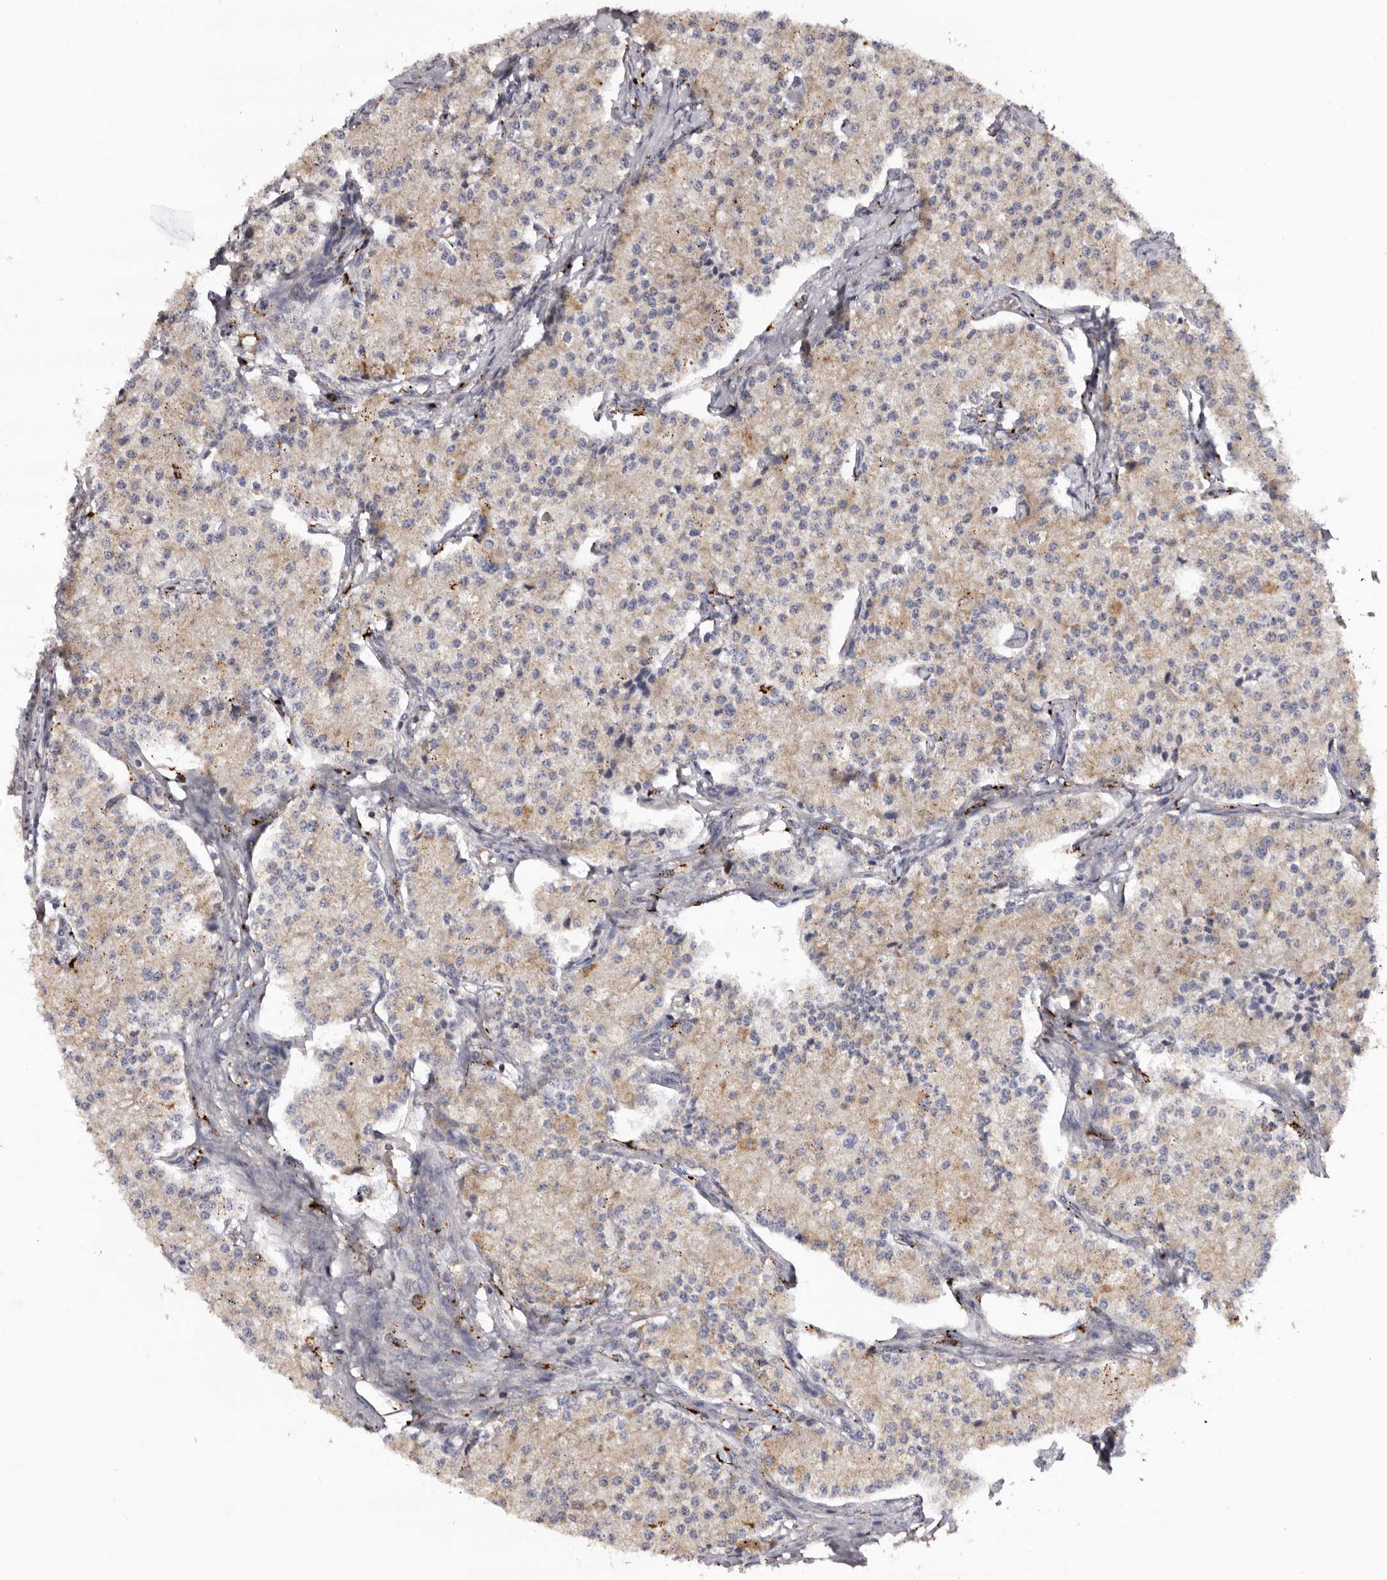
{"staining": {"intensity": "weak", "quantity": ">75%", "location": "cytoplasmic/membranous"}, "tissue": "carcinoid", "cell_type": "Tumor cells", "image_type": "cancer", "snomed": [{"axis": "morphology", "description": "Carcinoid, malignant, NOS"}, {"axis": "topography", "description": "Colon"}], "caption": "DAB immunohistochemical staining of carcinoid demonstrates weak cytoplasmic/membranous protein positivity in approximately >75% of tumor cells.", "gene": "MECR", "patient": {"sex": "female", "age": 52}}